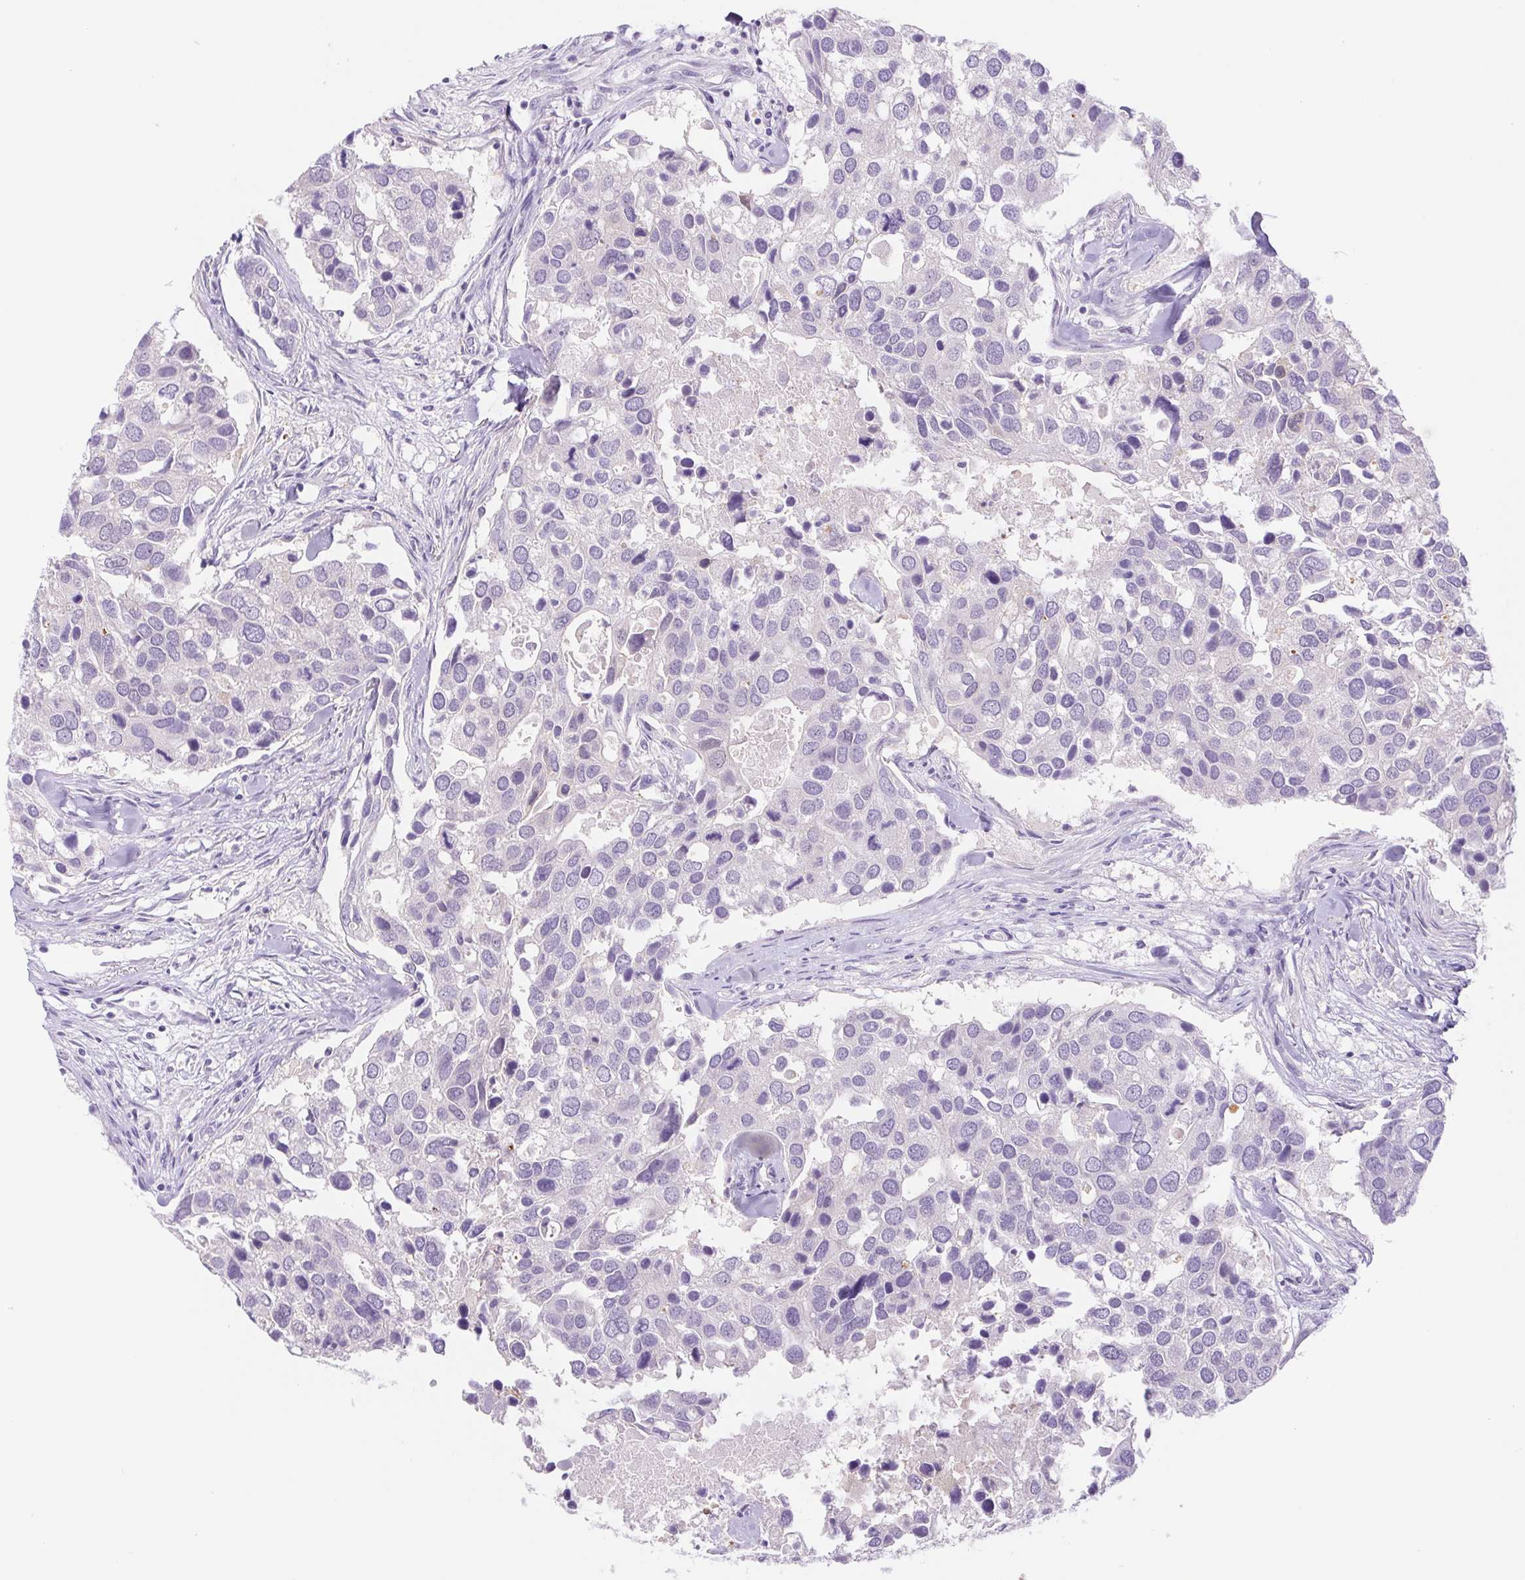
{"staining": {"intensity": "negative", "quantity": "none", "location": "none"}, "tissue": "breast cancer", "cell_type": "Tumor cells", "image_type": "cancer", "snomed": [{"axis": "morphology", "description": "Duct carcinoma"}, {"axis": "topography", "description": "Breast"}], "caption": "Human invasive ductal carcinoma (breast) stained for a protein using immunohistochemistry reveals no positivity in tumor cells.", "gene": "DYNC2LI1", "patient": {"sex": "female", "age": 83}}